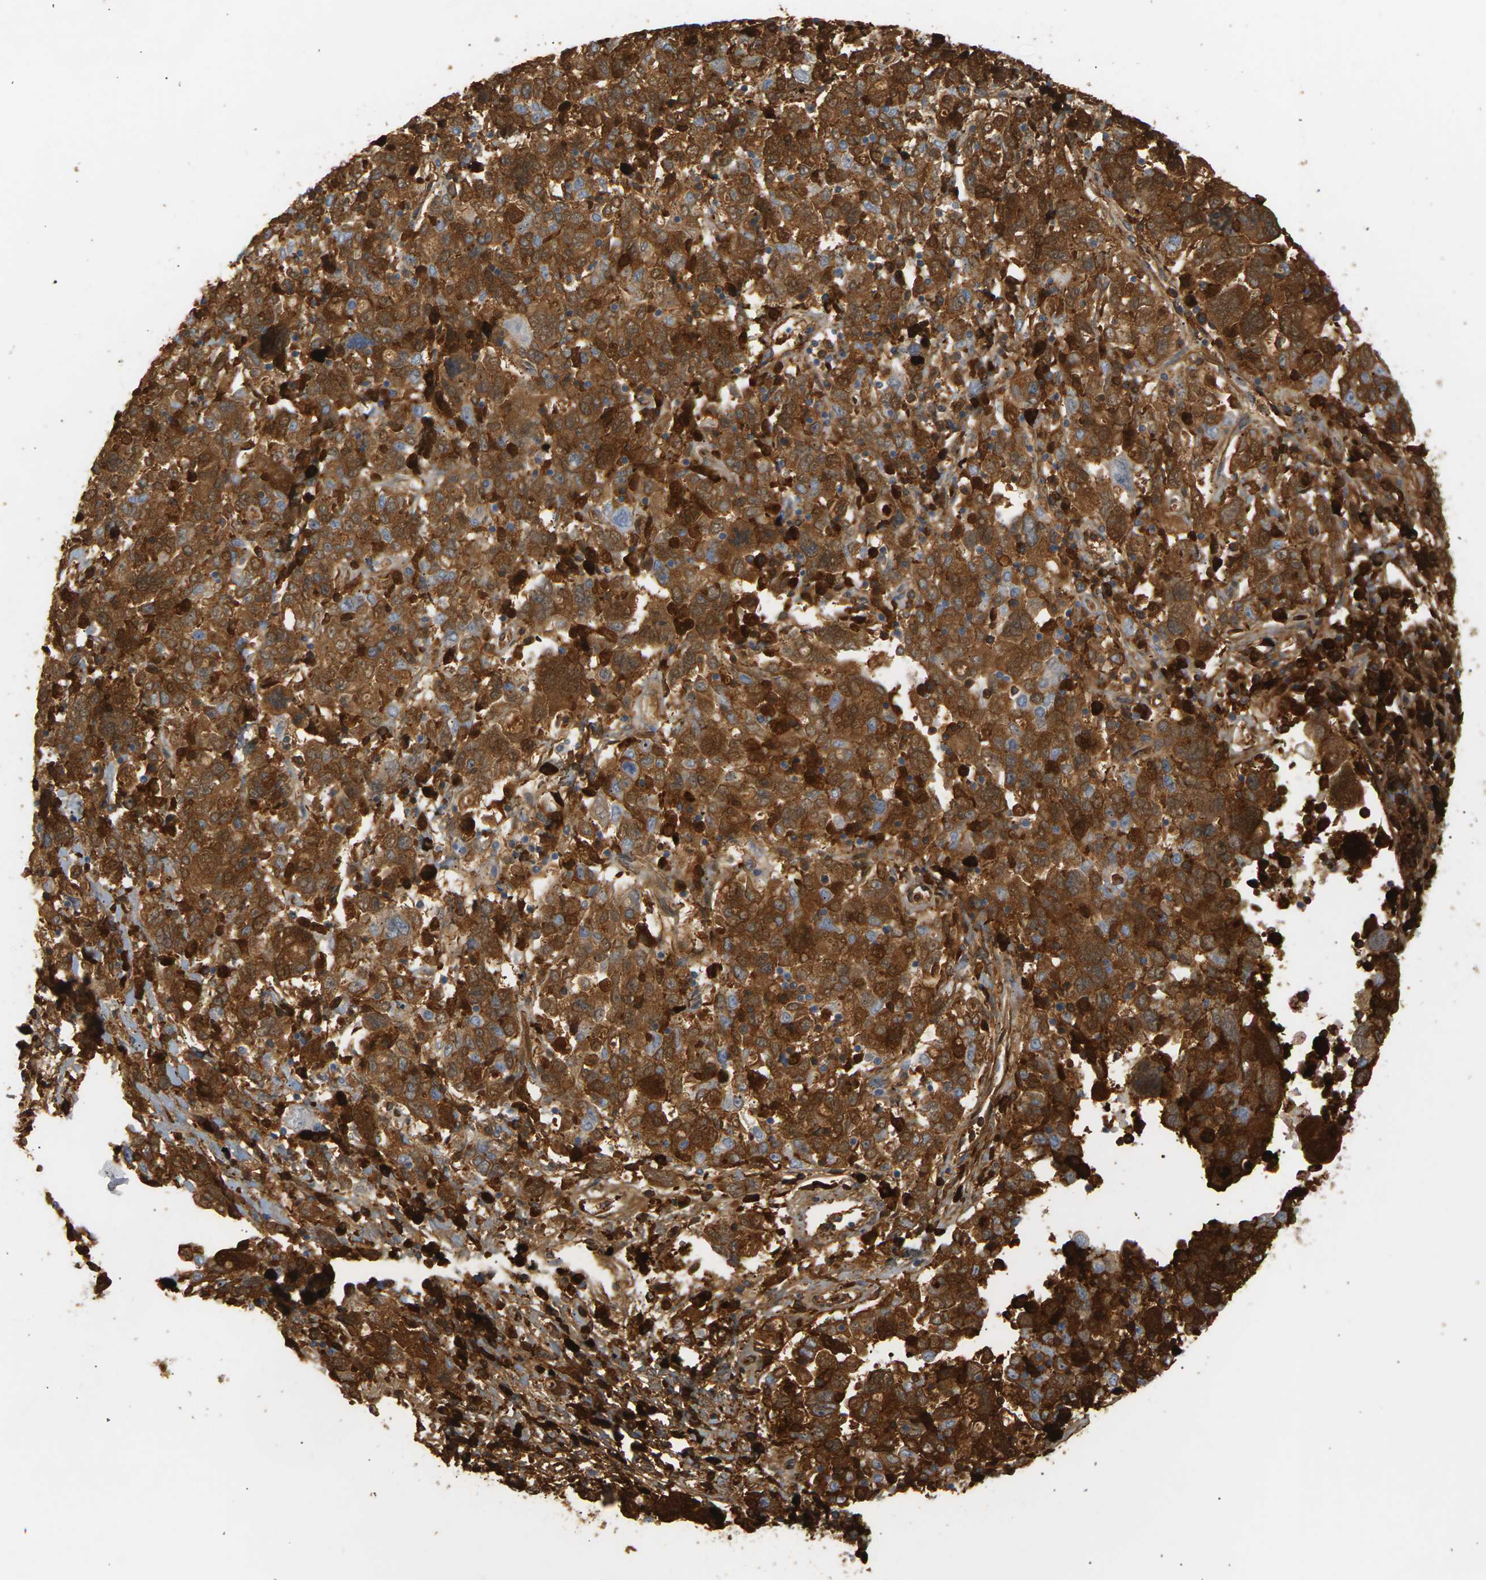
{"staining": {"intensity": "strong", "quantity": ">75%", "location": "cytoplasmic/membranous,nuclear"}, "tissue": "ovarian cancer", "cell_type": "Tumor cells", "image_type": "cancer", "snomed": [{"axis": "morphology", "description": "Carcinoma, endometroid"}, {"axis": "topography", "description": "Ovary"}], "caption": "Protein staining exhibits strong cytoplasmic/membranous and nuclear positivity in about >75% of tumor cells in ovarian cancer. (IHC, brightfield microscopy, high magnification).", "gene": "IGLC3", "patient": {"sex": "female", "age": 62}}